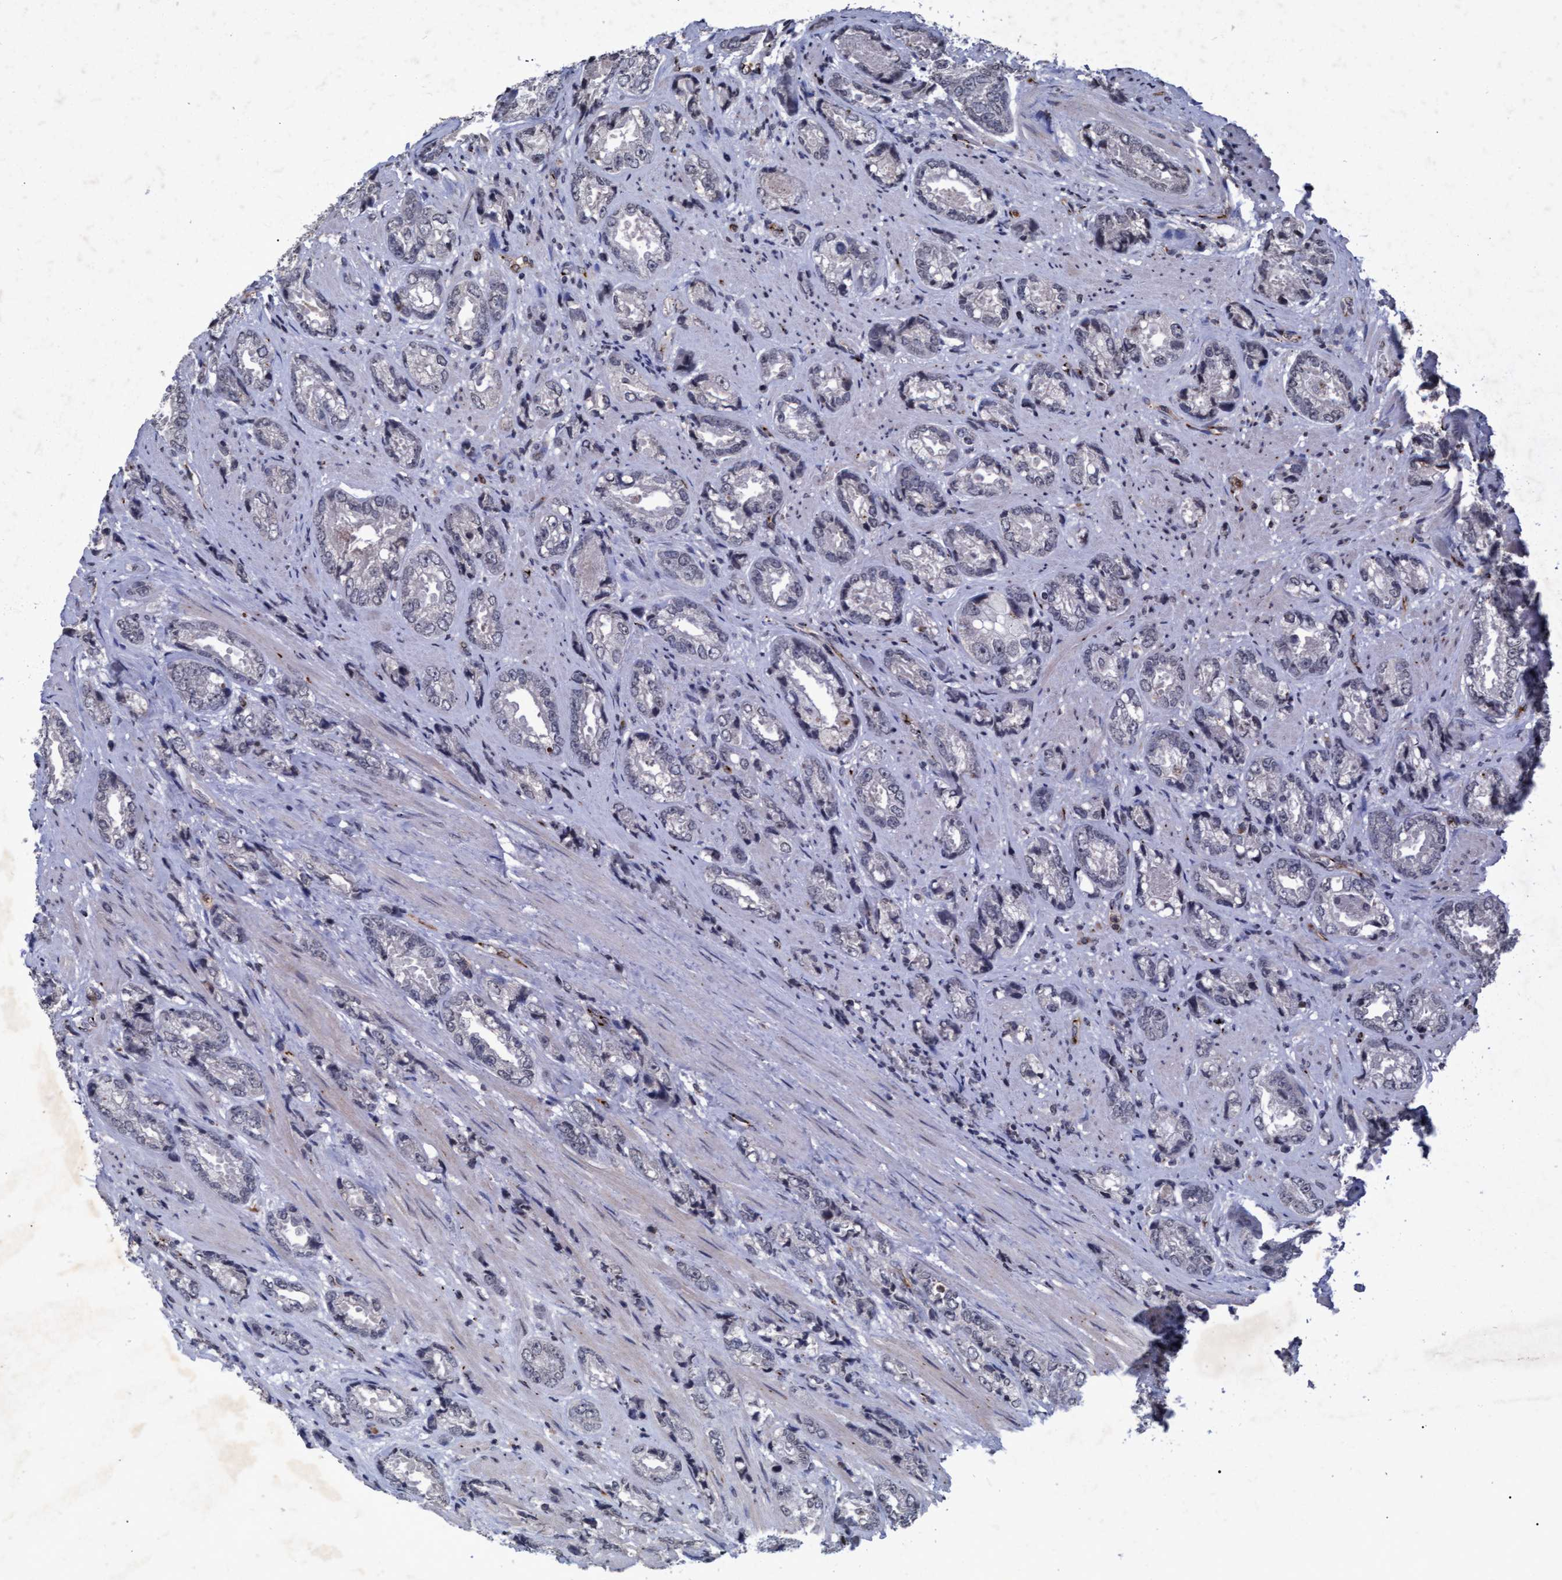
{"staining": {"intensity": "negative", "quantity": "none", "location": "none"}, "tissue": "prostate cancer", "cell_type": "Tumor cells", "image_type": "cancer", "snomed": [{"axis": "morphology", "description": "Adenocarcinoma, High grade"}, {"axis": "topography", "description": "Prostate"}], "caption": "Immunohistochemistry of human prostate cancer (adenocarcinoma (high-grade)) reveals no expression in tumor cells.", "gene": "GALC", "patient": {"sex": "male", "age": 61}}